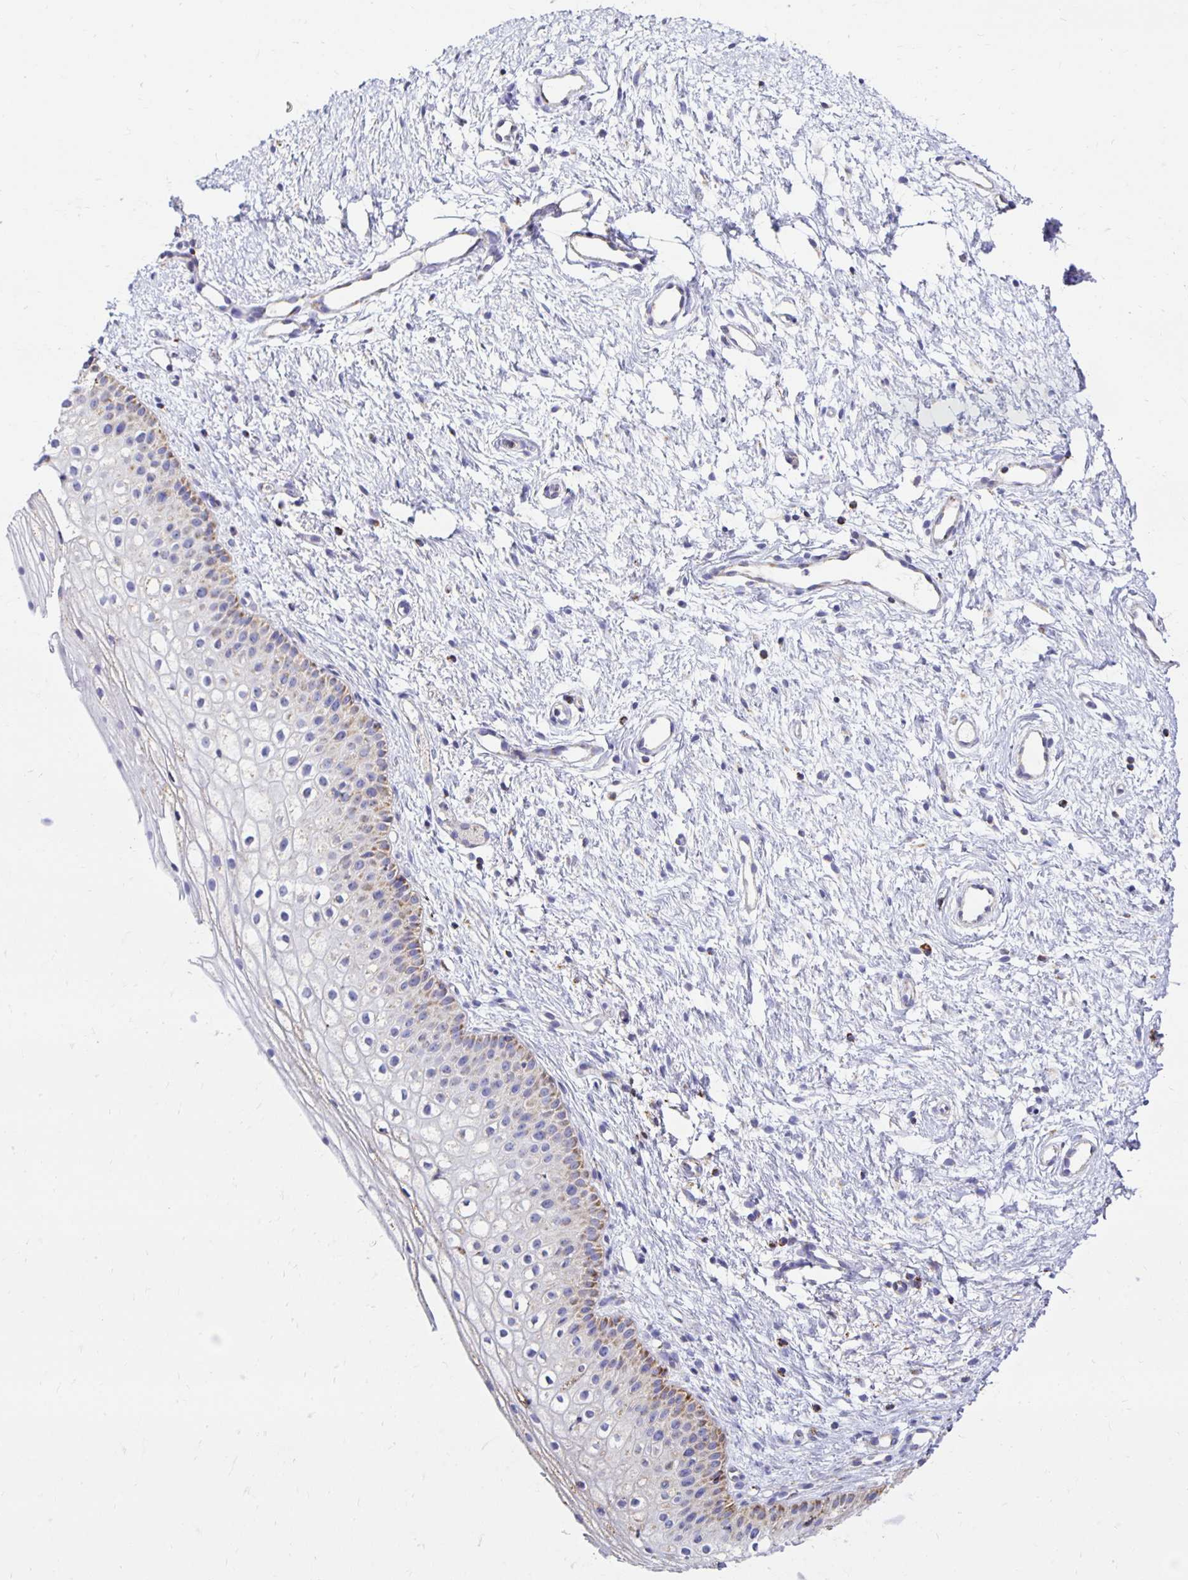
{"staining": {"intensity": "moderate", "quantity": "25%-75%", "location": "cytoplasmic/membranous"}, "tissue": "vagina", "cell_type": "Squamous epithelial cells", "image_type": "normal", "snomed": [{"axis": "morphology", "description": "Normal tissue, NOS"}, {"axis": "topography", "description": "Vagina"}], "caption": "A brown stain shows moderate cytoplasmic/membranous staining of a protein in squamous epithelial cells of benign human vagina.", "gene": "PLAAT2", "patient": {"sex": "female", "age": 65}}